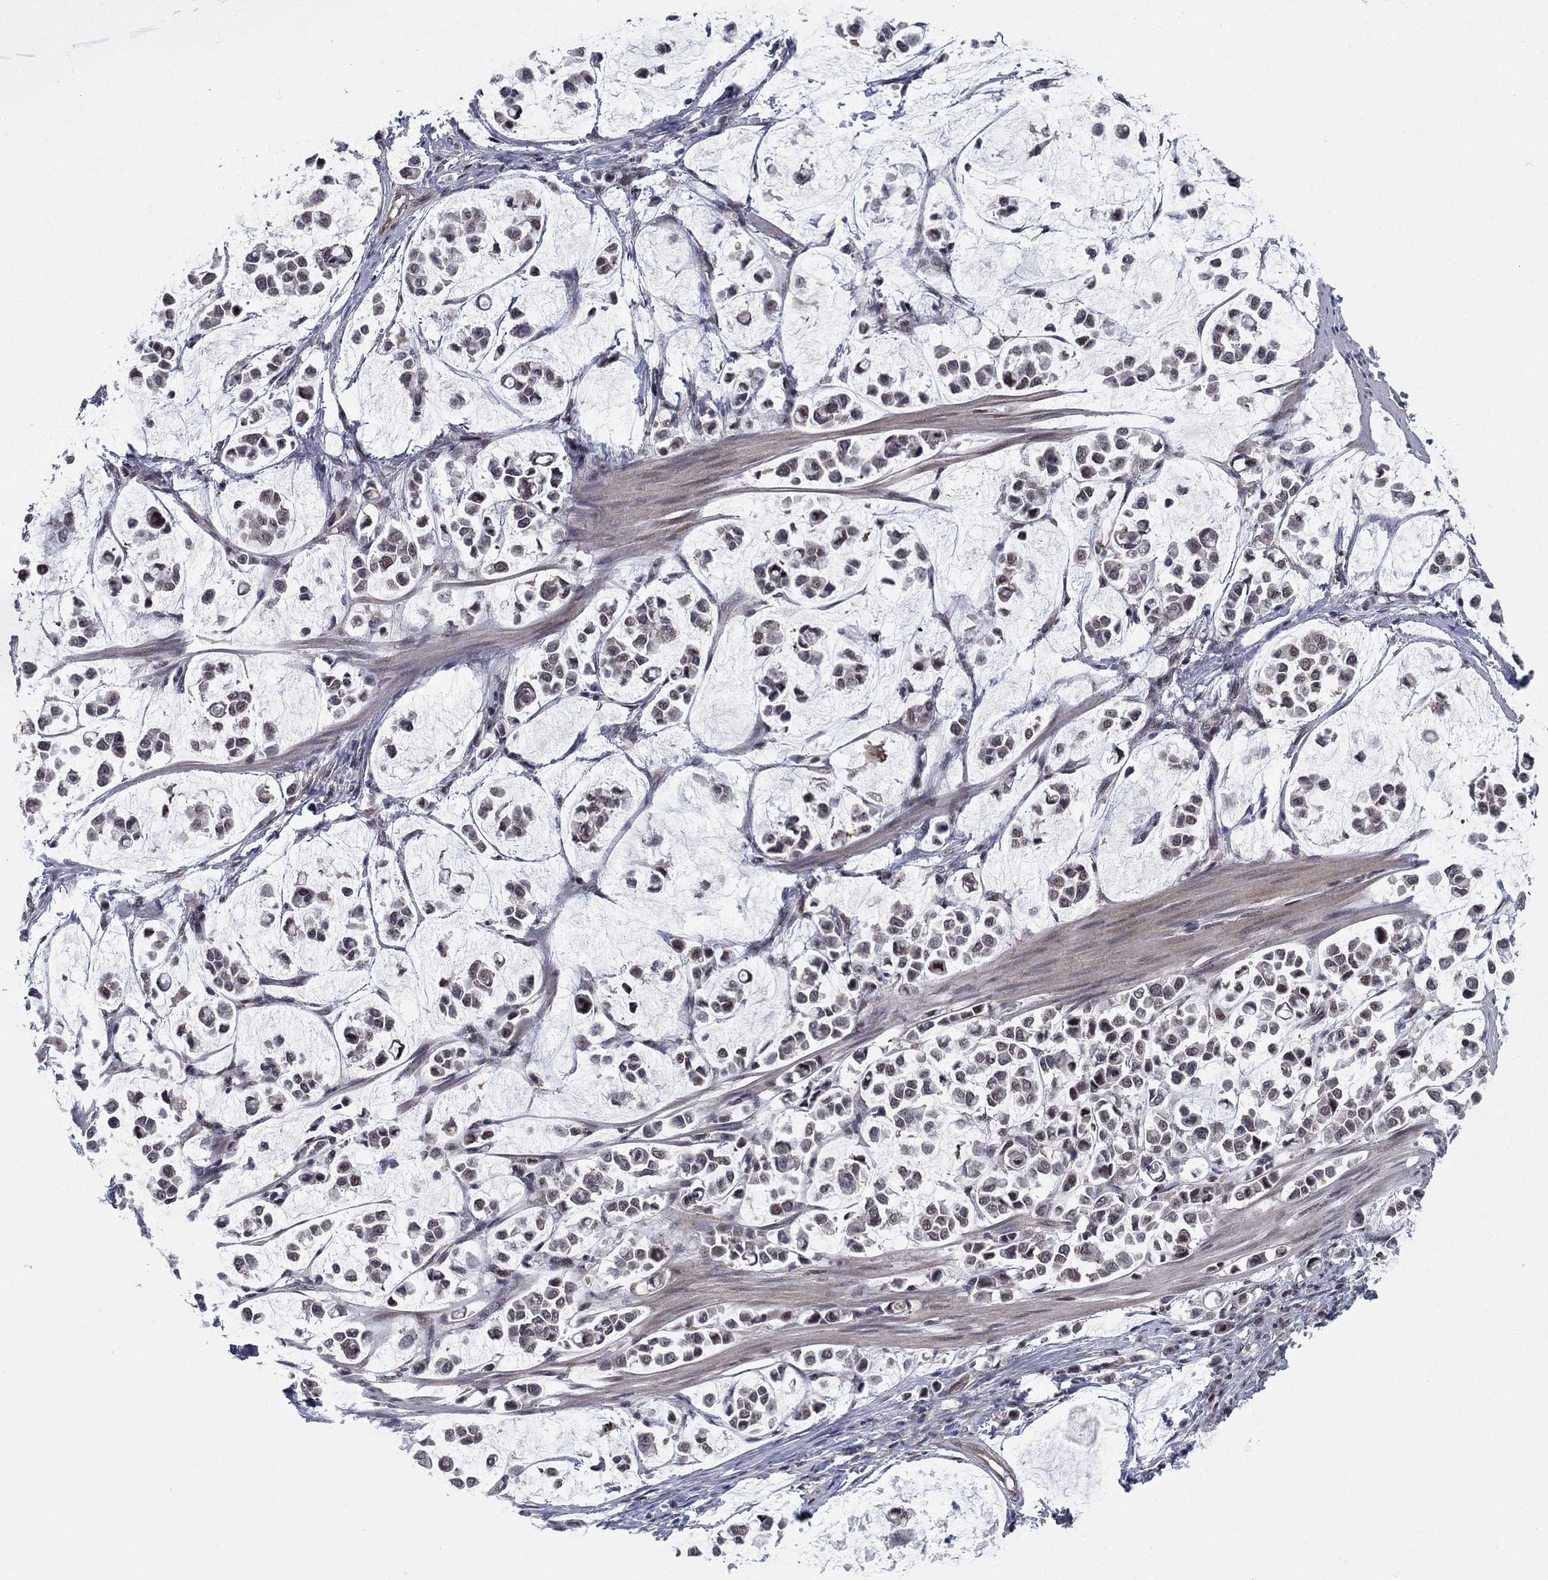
{"staining": {"intensity": "negative", "quantity": "none", "location": "none"}, "tissue": "stomach cancer", "cell_type": "Tumor cells", "image_type": "cancer", "snomed": [{"axis": "morphology", "description": "Adenocarcinoma, NOS"}, {"axis": "topography", "description": "Stomach"}], "caption": "A high-resolution image shows immunohistochemistry (IHC) staining of stomach adenocarcinoma, which reveals no significant staining in tumor cells.", "gene": "PSMC1", "patient": {"sex": "male", "age": 82}}